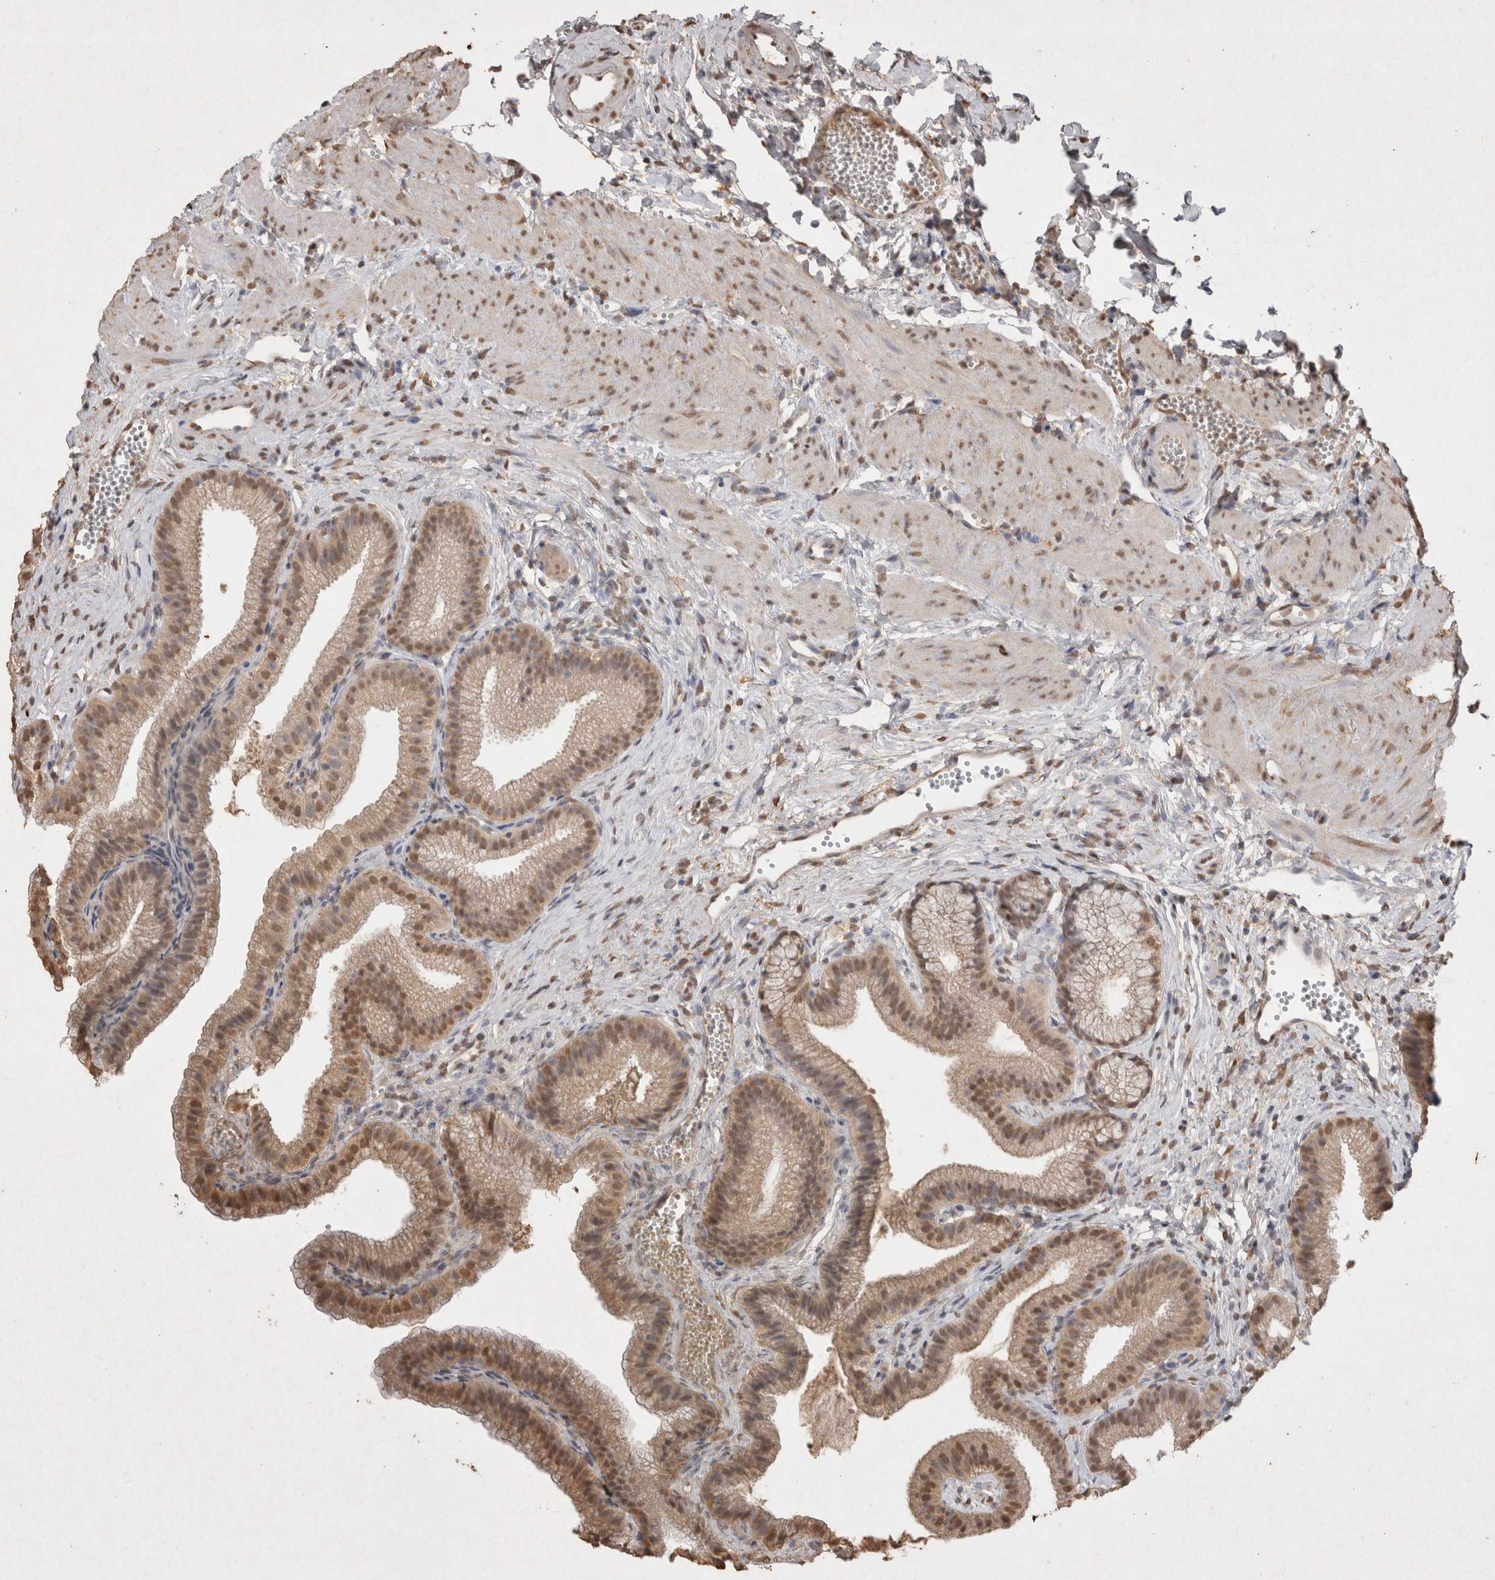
{"staining": {"intensity": "moderate", "quantity": ">75%", "location": "cytoplasmic/membranous,nuclear"}, "tissue": "gallbladder", "cell_type": "Glandular cells", "image_type": "normal", "snomed": [{"axis": "morphology", "description": "Normal tissue, NOS"}, {"axis": "topography", "description": "Gallbladder"}], "caption": "Protein staining of benign gallbladder demonstrates moderate cytoplasmic/membranous,nuclear expression in about >75% of glandular cells.", "gene": "MLX", "patient": {"sex": "male", "age": 38}}